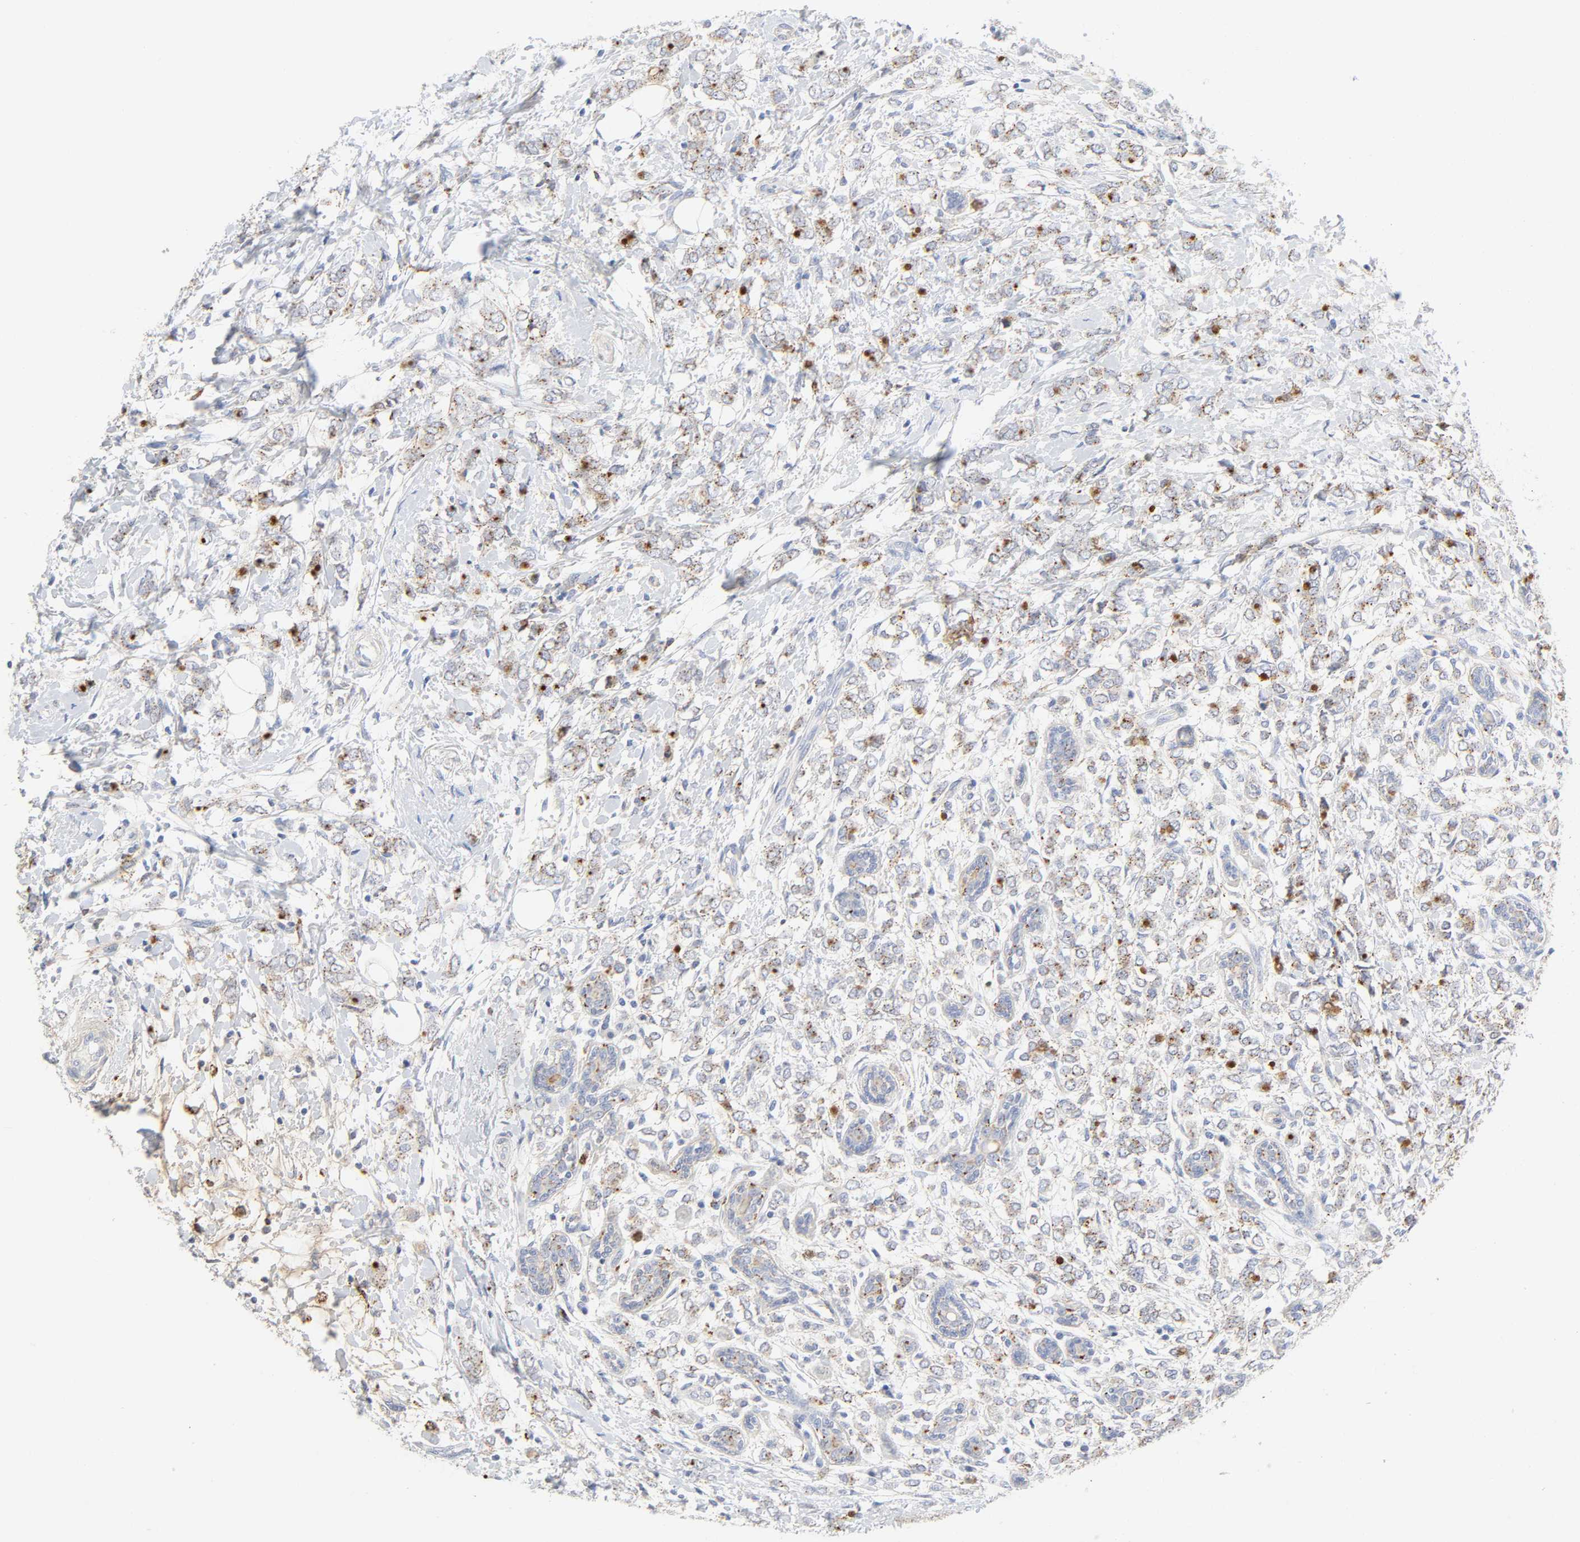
{"staining": {"intensity": "moderate", "quantity": ">75%", "location": "cytoplasmic/membranous"}, "tissue": "breast cancer", "cell_type": "Tumor cells", "image_type": "cancer", "snomed": [{"axis": "morphology", "description": "Normal tissue, NOS"}, {"axis": "morphology", "description": "Lobular carcinoma"}, {"axis": "topography", "description": "Breast"}], "caption": "This is a photomicrograph of IHC staining of lobular carcinoma (breast), which shows moderate staining in the cytoplasmic/membranous of tumor cells.", "gene": "MAGEB17", "patient": {"sex": "female", "age": 47}}